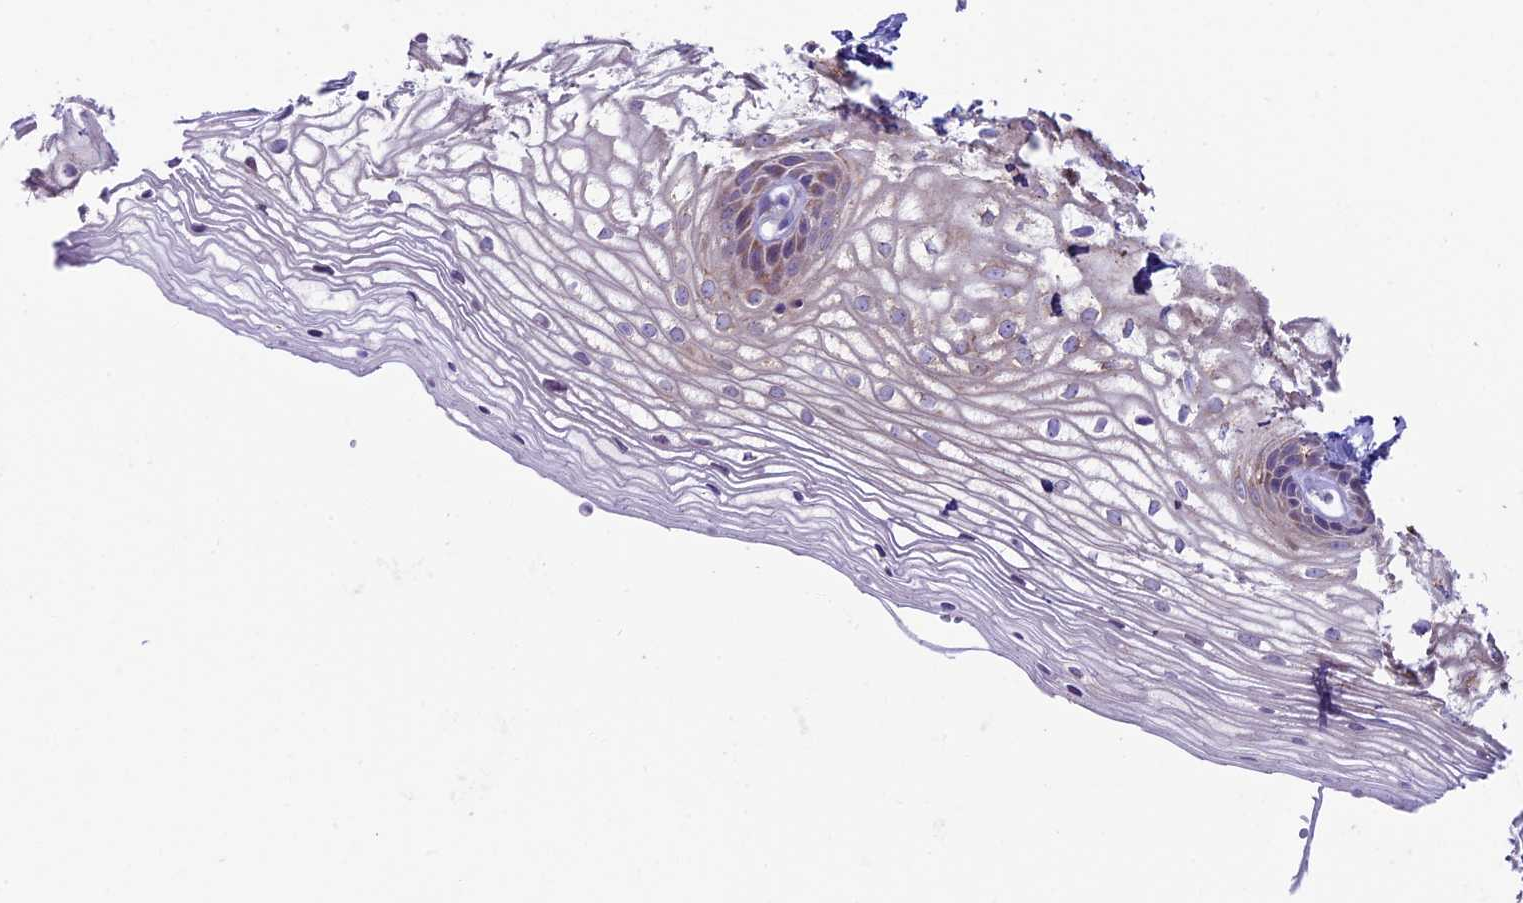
{"staining": {"intensity": "weak", "quantity": "<25%", "location": "cytoplasmic/membranous"}, "tissue": "vagina", "cell_type": "Squamous epithelial cells", "image_type": "normal", "snomed": [{"axis": "morphology", "description": "Normal tissue, NOS"}, {"axis": "topography", "description": "Vagina"}], "caption": "Immunohistochemical staining of normal vagina shows no significant staining in squamous epithelial cells.", "gene": "IL20RA", "patient": {"sex": "female", "age": 34}}